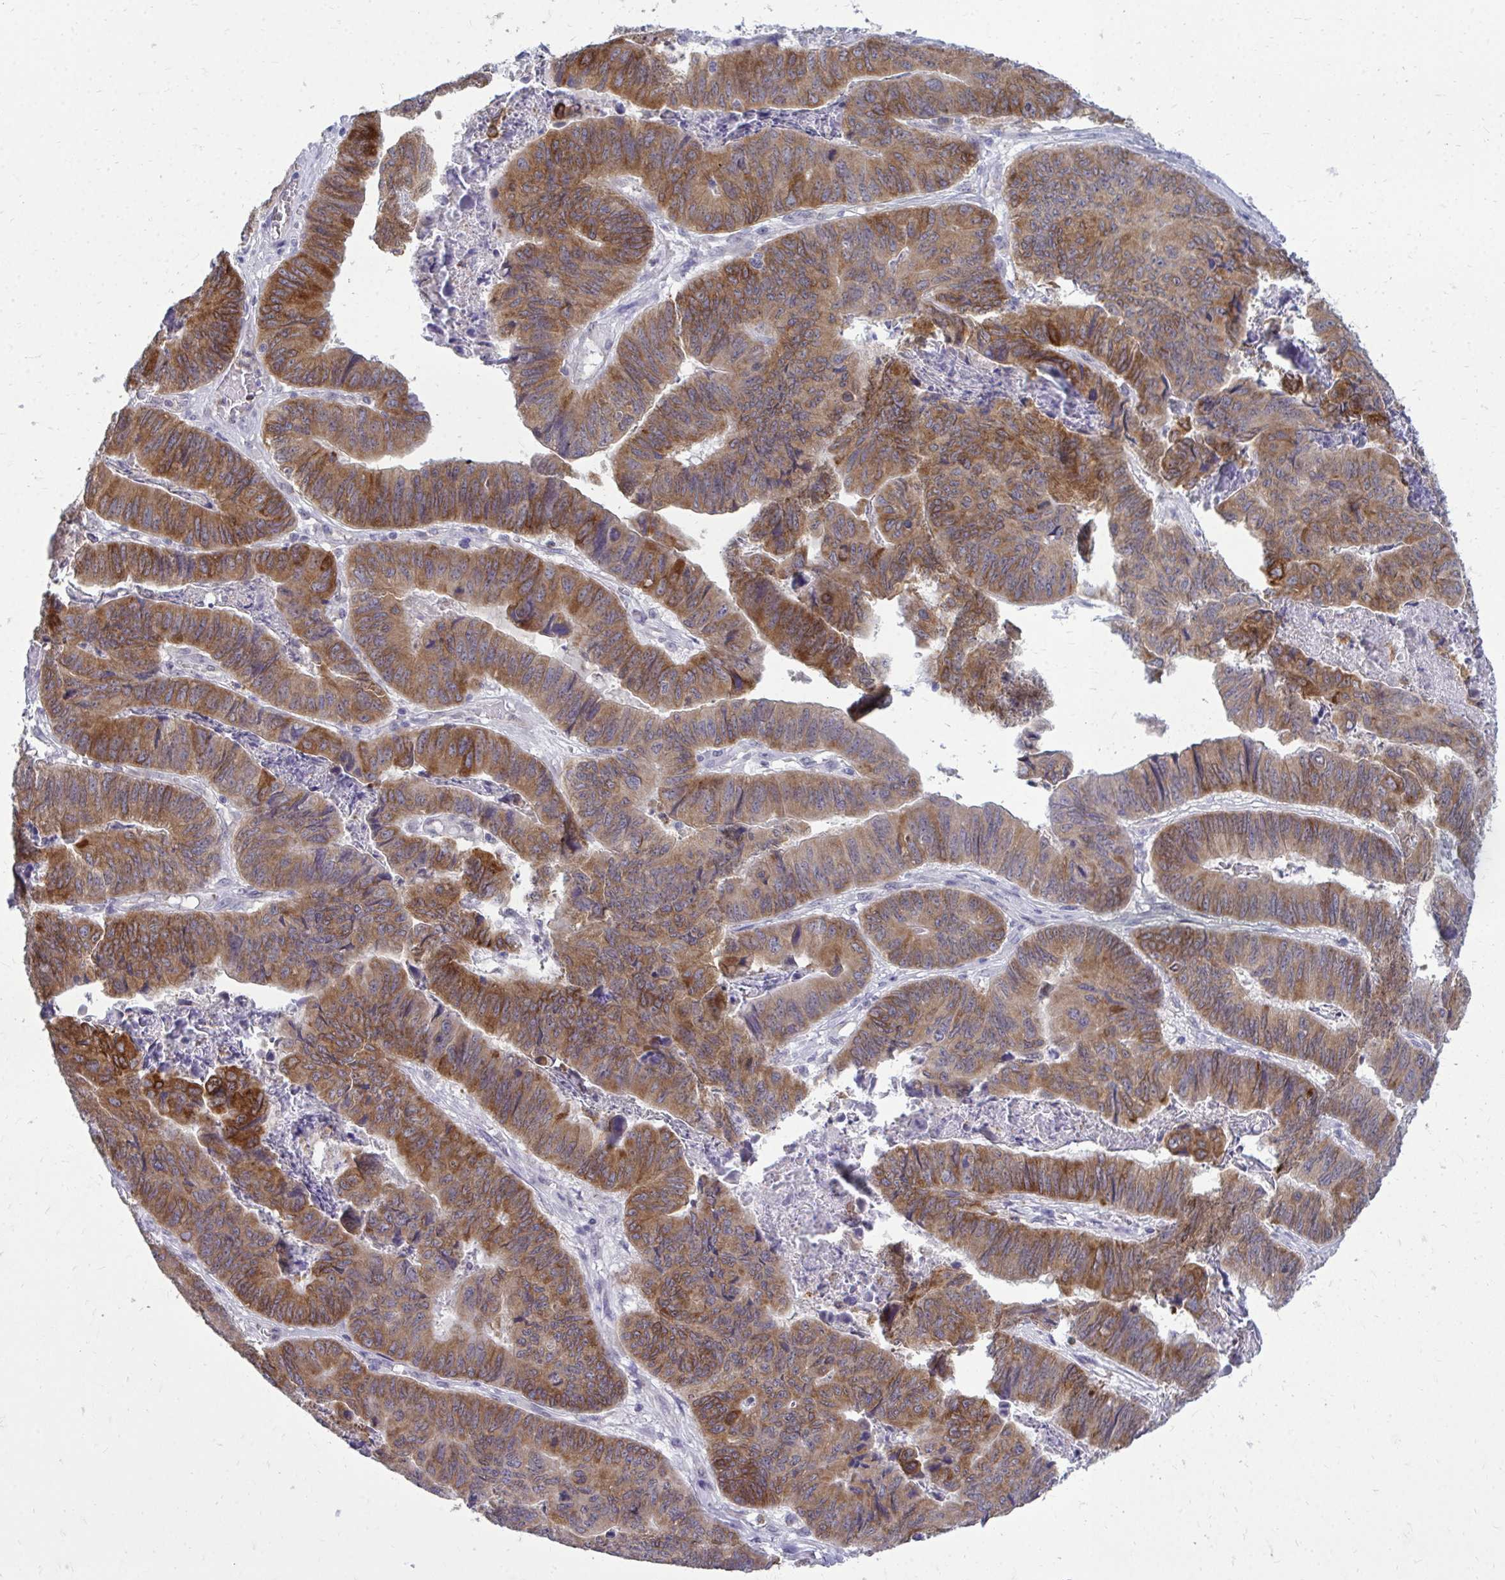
{"staining": {"intensity": "moderate", "quantity": ">75%", "location": "cytoplasmic/membranous"}, "tissue": "stomach cancer", "cell_type": "Tumor cells", "image_type": "cancer", "snomed": [{"axis": "morphology", "description": "Adenocarcinoma, NOS"}, {"axis": "topography", "description": "Stomach, lower"}], "caption": "Immunohistochemistry (IHC) photomicrograph of neoplastic tissue: adenocarcinoma (stomach) stained using immunohistochemistry (IHC) demonstrates medium levels of moderate protein expression localized specifically in the cytoplasmic/membranous of tumor cells, appearing as a cytoplasmic/membranous brown color.", "gene": "ACSL5", "patient": {"sex": "male", "age": 77}}